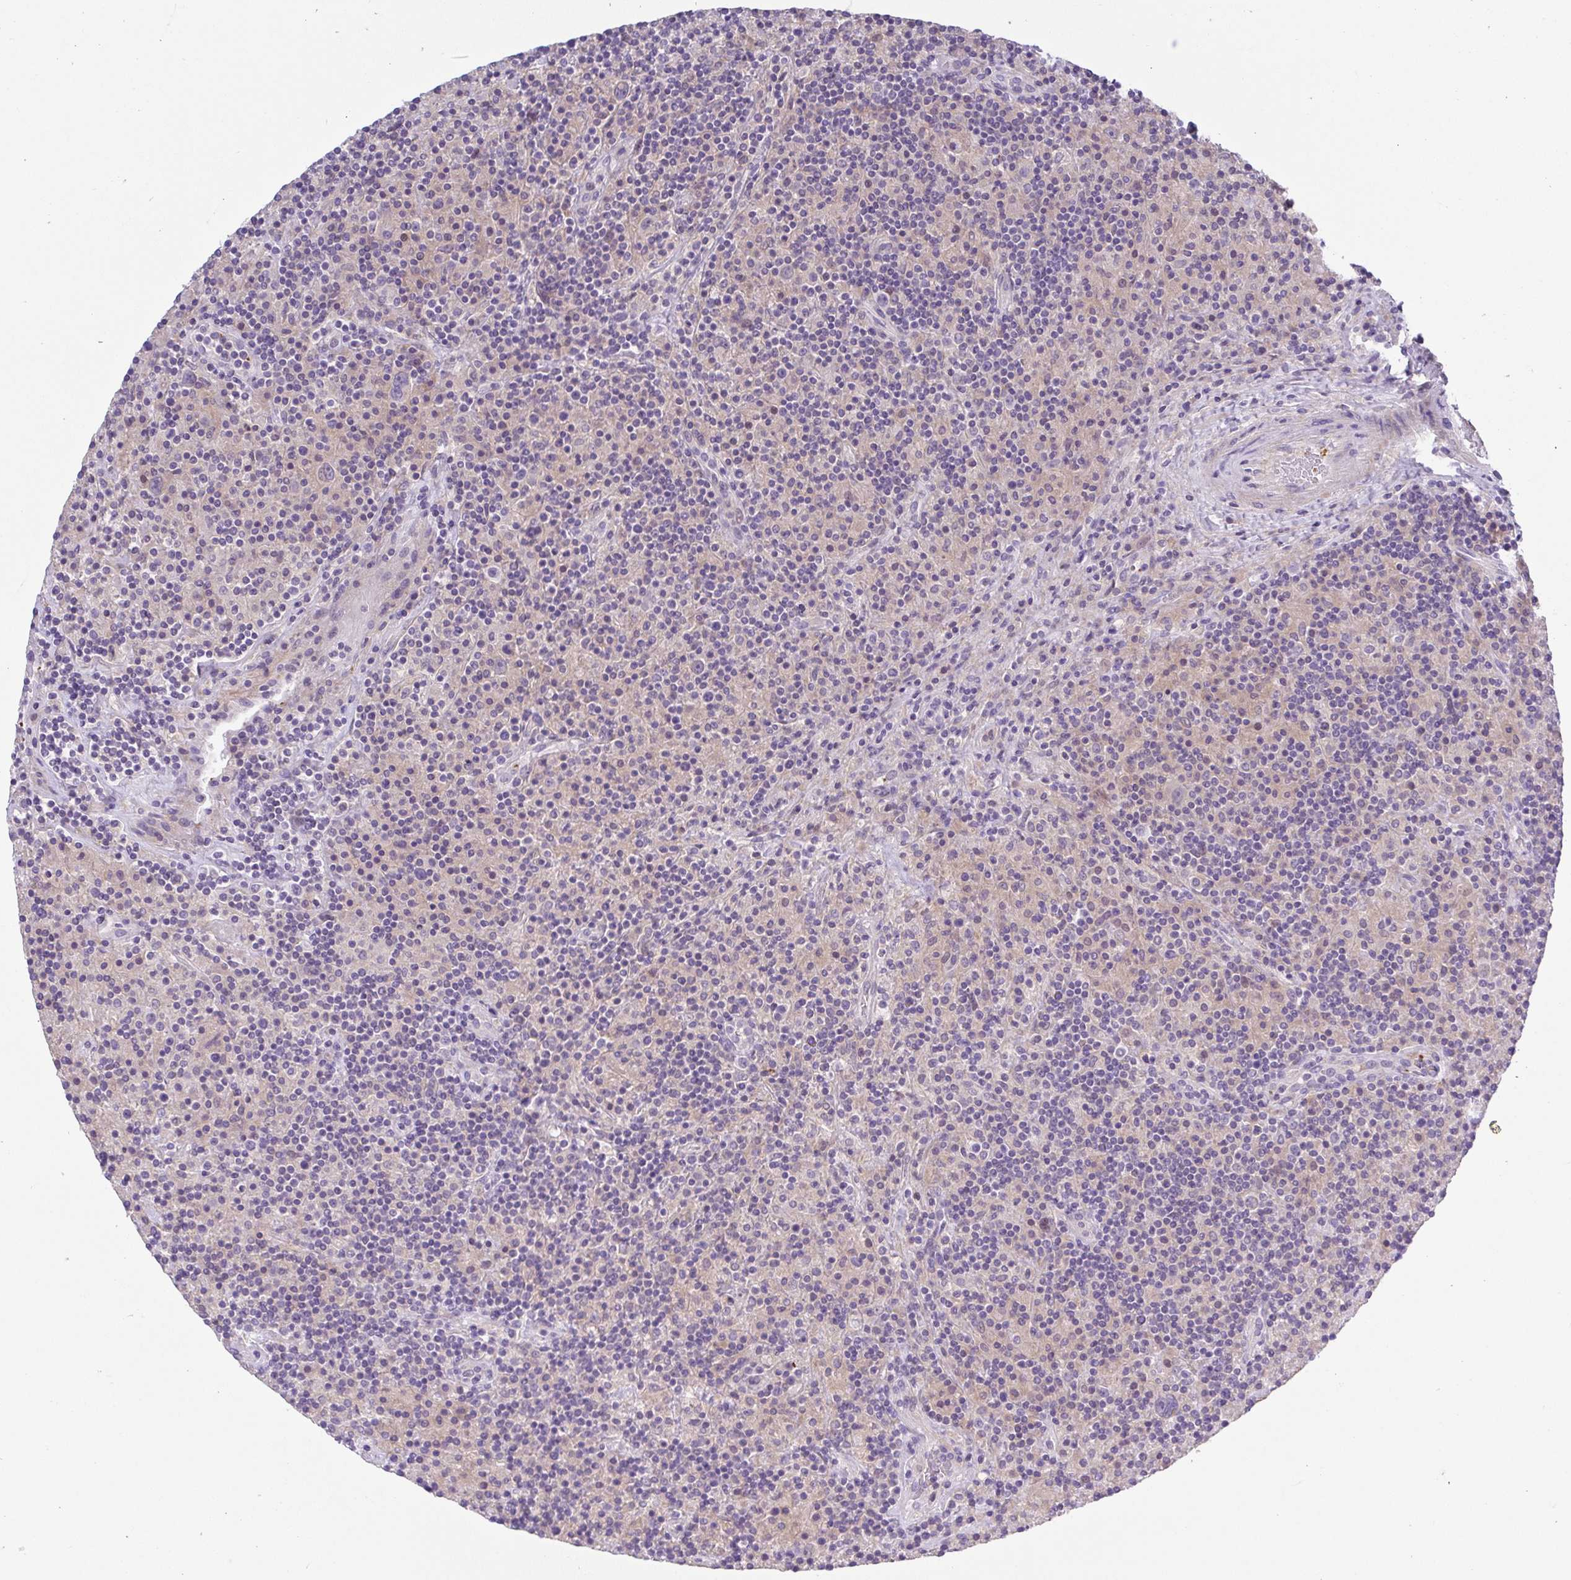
{"staining": {"intensity": "negative", "quantity": "none", "location": "none"}, "tissue": "lymphoma", "cell_type": "Tumor cells", "image_type": "cancer", "snomed": [{"axis": "morphology", "description": "Hodgkin's disease, NOS"}, {"axis": "topography", "description": "Lymph node"}], "caption": "Tumor cells are negative for brown protein staining in lymphoma.", "gene": "PRR14L", "patient": {"sex": "male", "age": 70}}